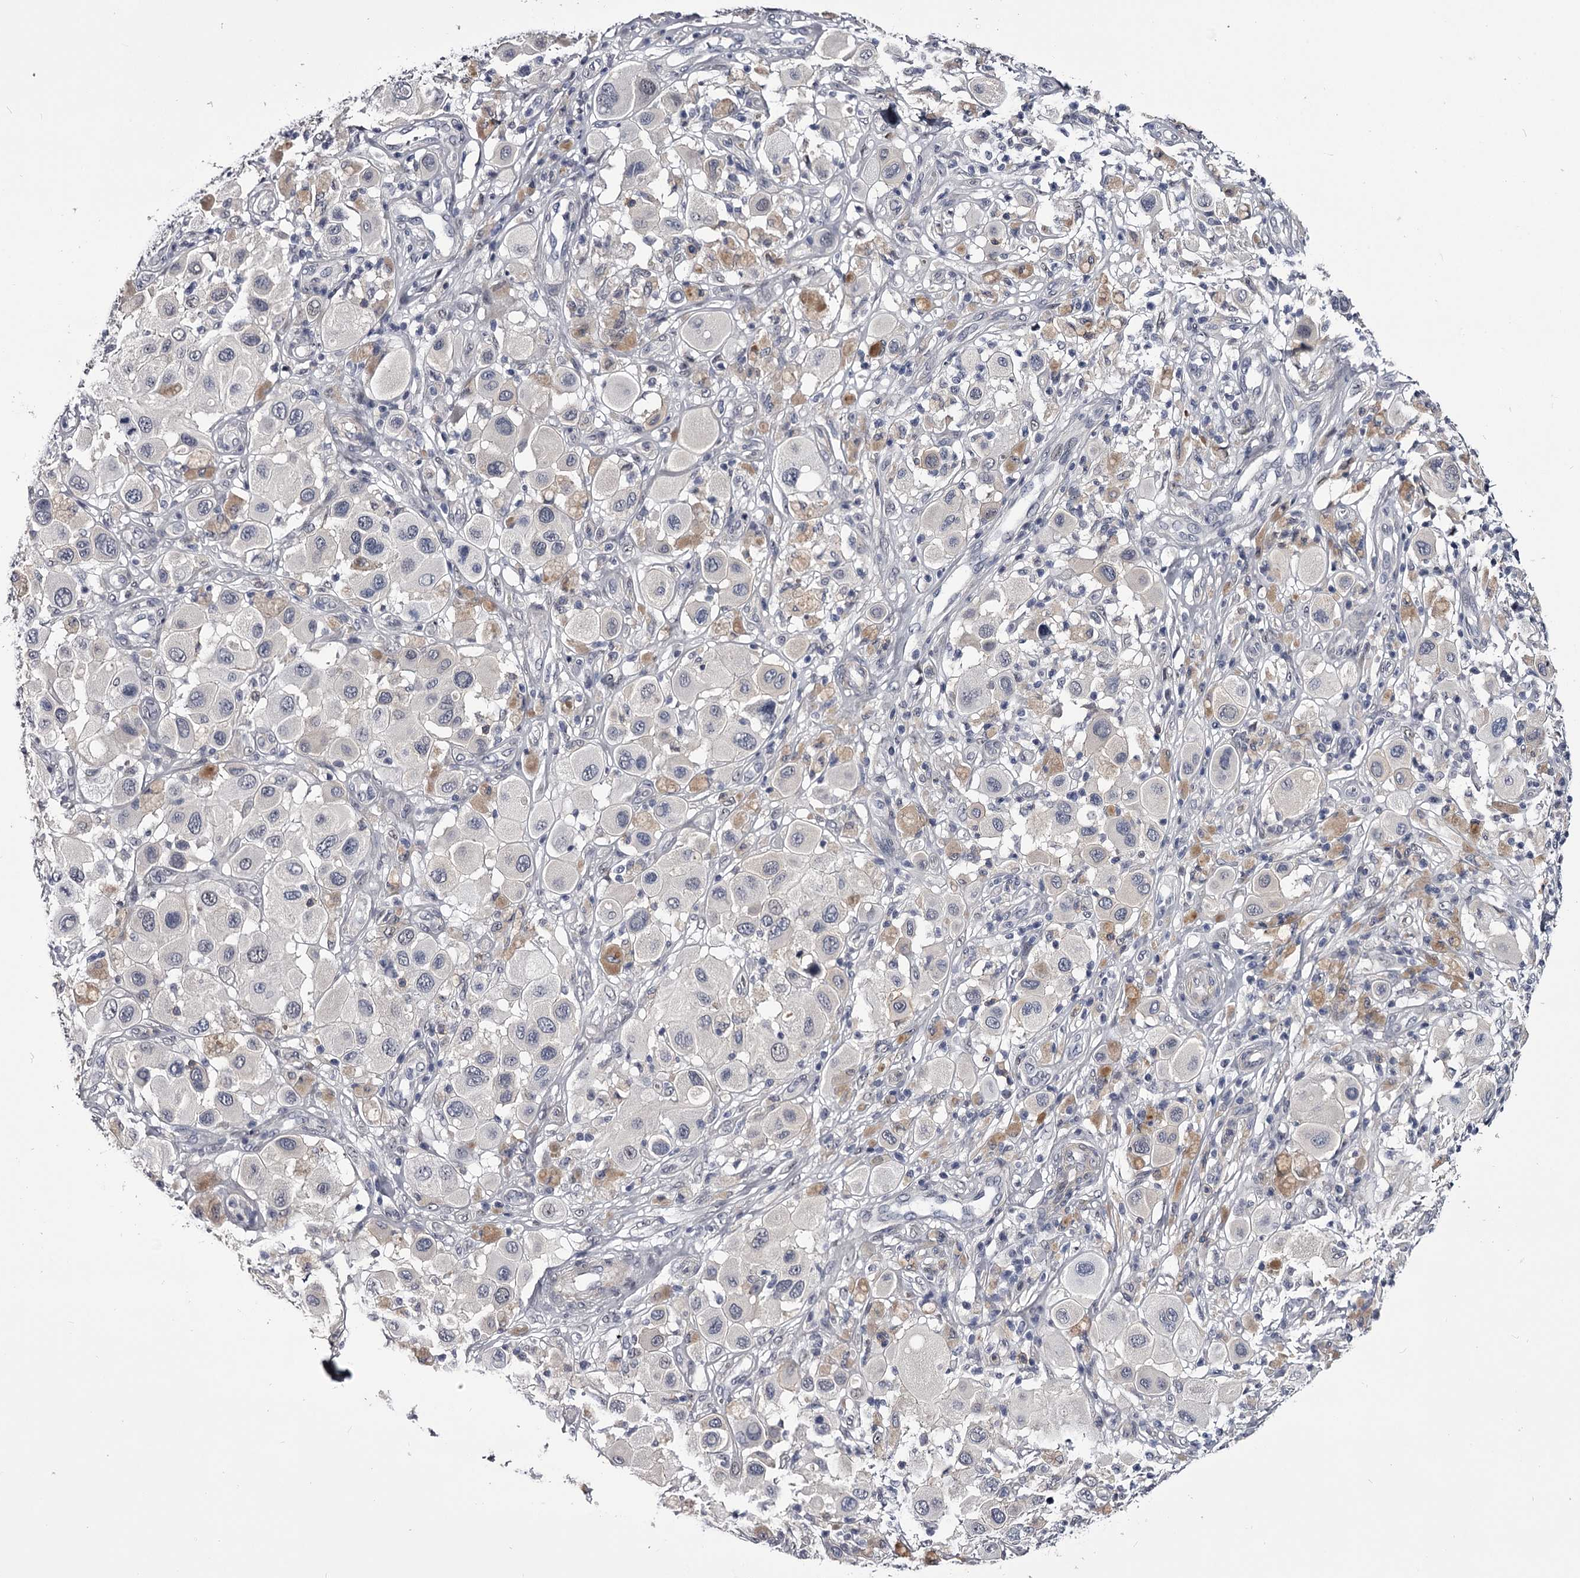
{"staining": {"intensity": "negative", "quantity": "none", "location": "none"}, "tissue": "melanoma", "cell_type": "Tumor cells", "image_type": "cancer", "snomed": [{"axis": "morphology", "description": "Malignant melanoma, Metastatic site"}, {"axis": "topography", "description": "Skin"}], "caption": "DAB immunohistochemical staining of melanoma displays no significant expression in tumor cells.", "gene": "OVOL2", "patient": {"sex": "male", "age": 41}}